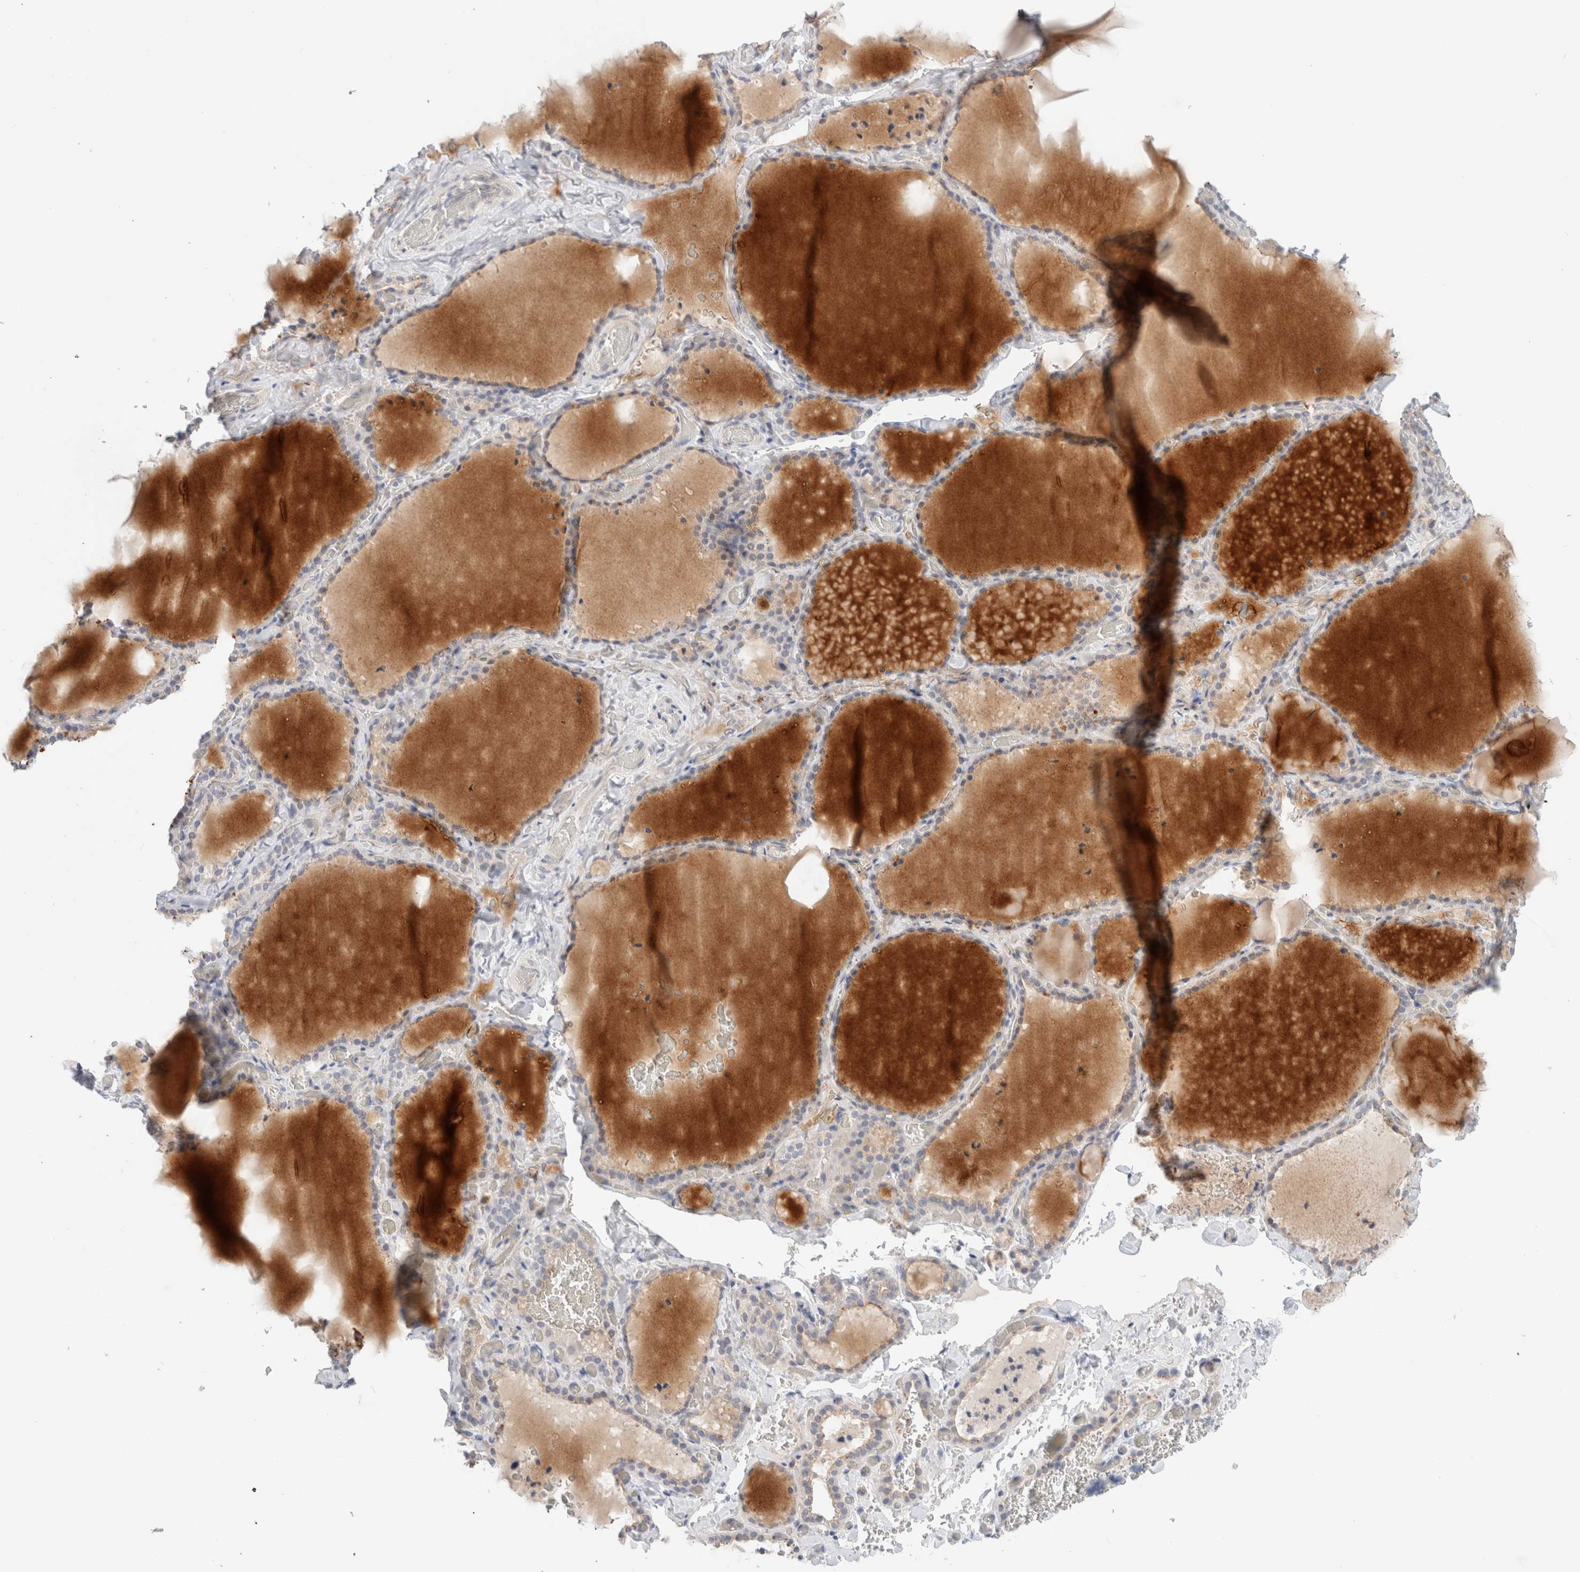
{"staining": {"intensity": "negative", "quantity": "none", "location": "none"}, "tissue": "thyroid gland", "cell_type": "Glandular cells", "image_type": "normal", "snomed": [{"axis": "morphology", "description": "Normal tissue, NOS"}, {"axis": "topography", "description": "Thyroid gland"}], "caption": "Glandular cells are negative for protein expression in normal human thyroid gland.", "gene": "SDR16C5", "patient": {"sex": "female", "age": 22}}